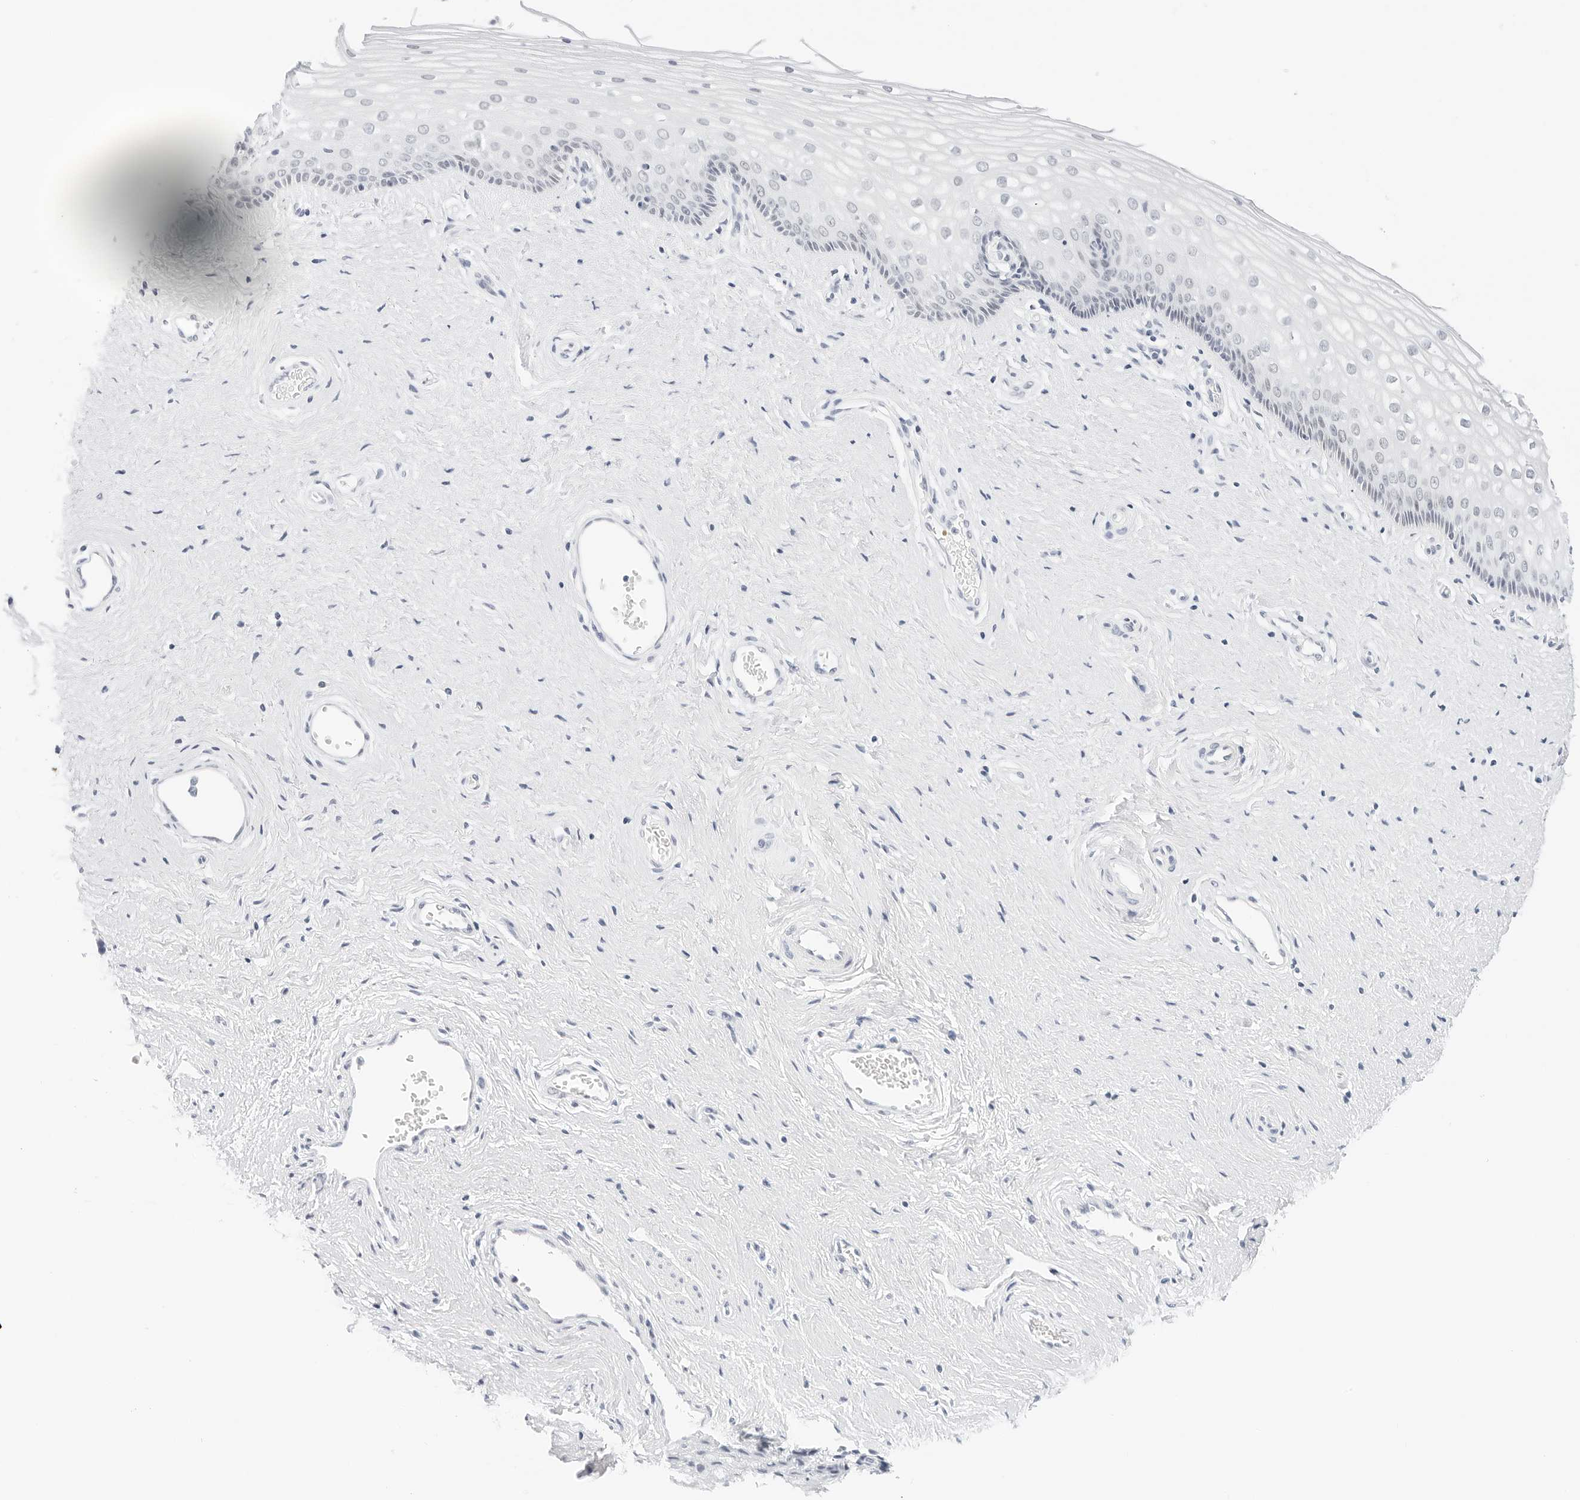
{"staining": {"intensity": "negative", "quantity": "none", "location": "none"}, "tissue": "vagina", "cell_type": "Squamous epithelial cells", "image_type": "normal", "snomed": [{"axis": "morphology", "description": "Normal tissue, NOS"}, {"axis": "topography", "description": "Vagina"}], "caption": "Immunohistochemical staining of unremarkable vagina displays no significant expression in squamous epithelial cells.", "gene": "CD22", "patient": {"sex": "female", "age": 46}}